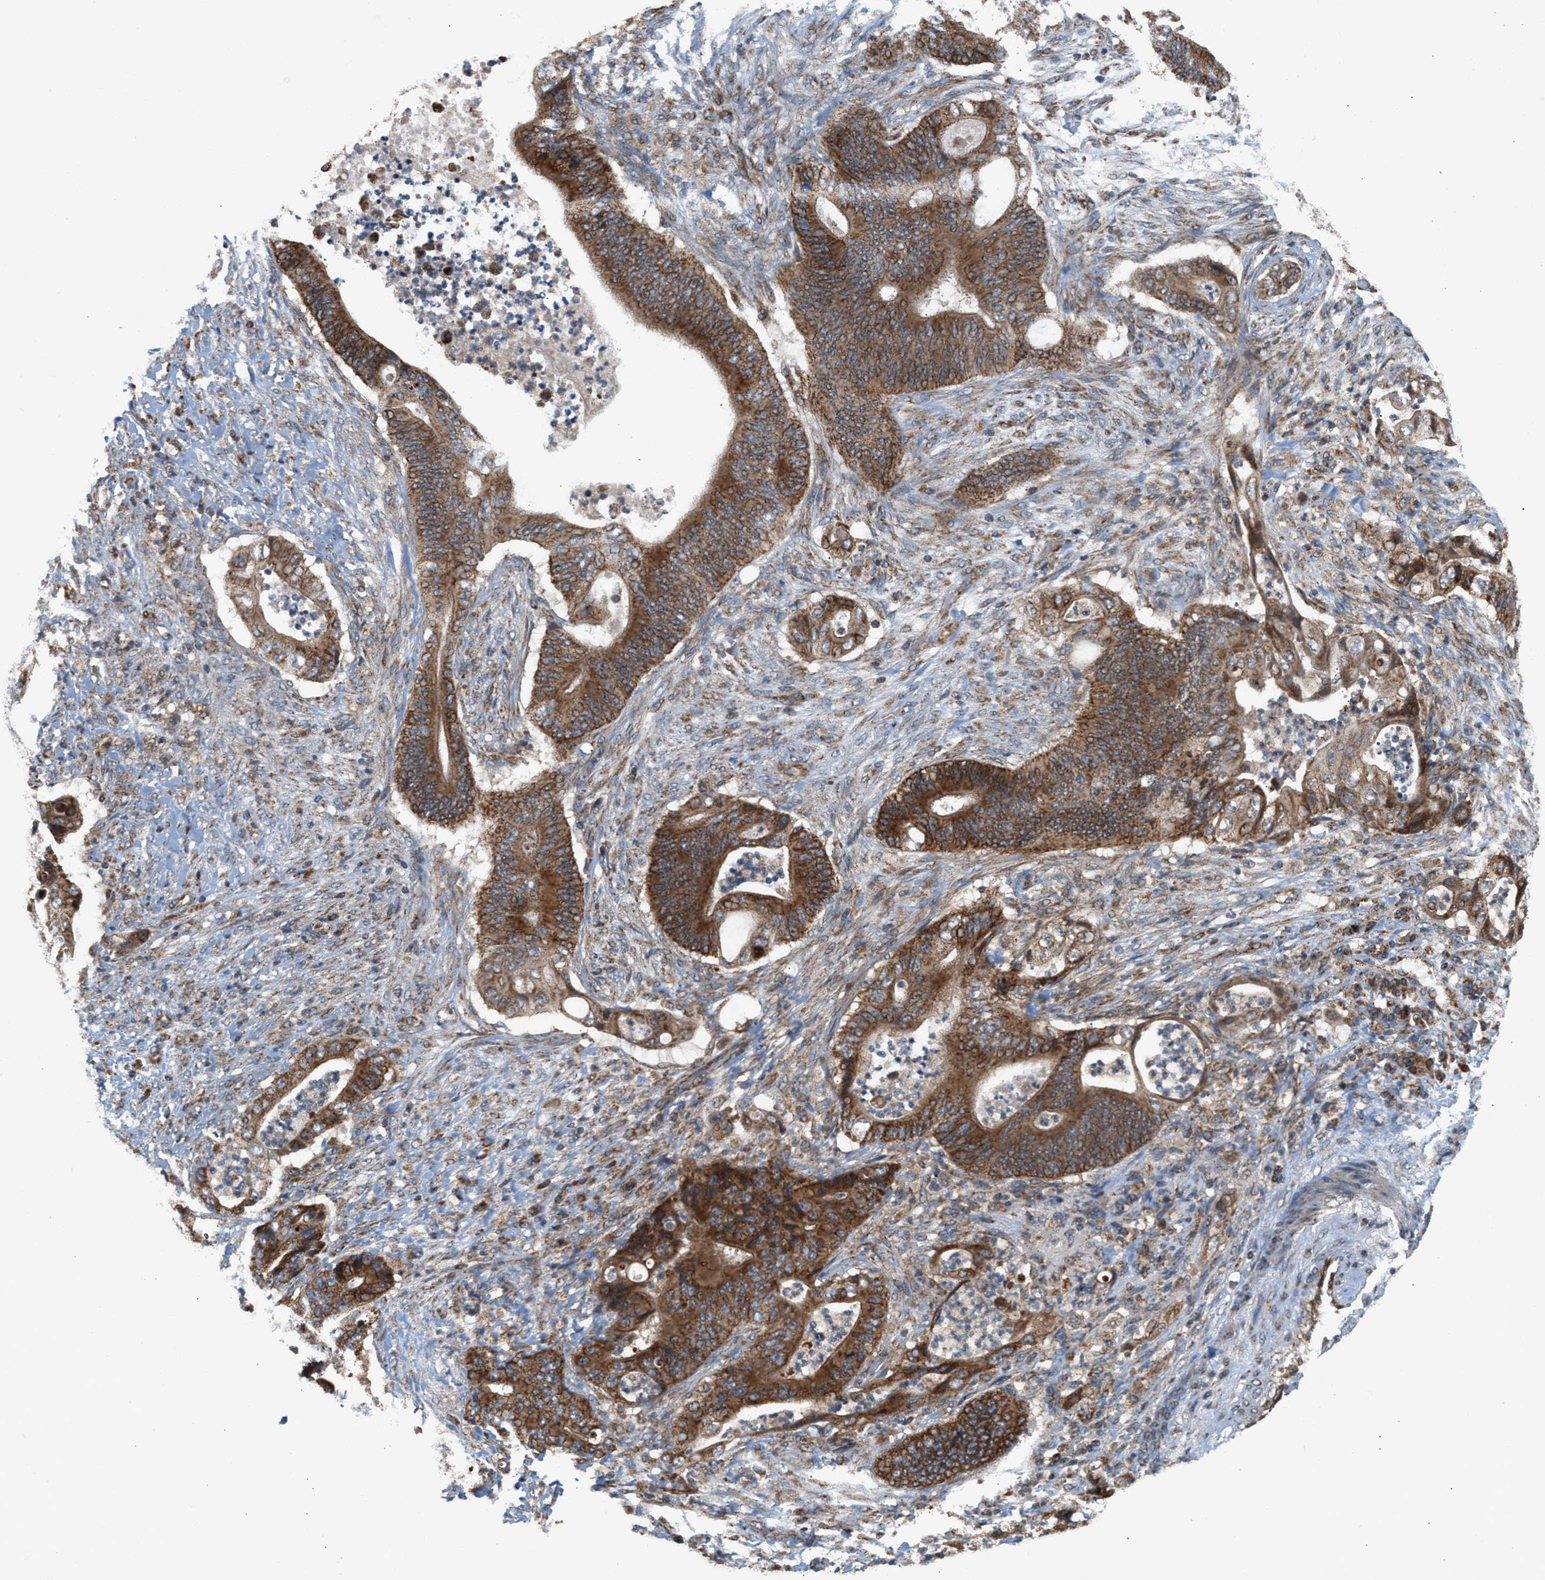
{"staining": {"intensity": "moderate", "quantity": ">75%", "location": "cytoplasmic/membranous"}, "tissue": "stomach cancer", "cell_type": "Tumor cells", "image_type": "cancer", "snomed": [{"axis": "morphology", "description": "Adenocarcinoma, NOS"}, {"axis": "topography", "description": "Stomach"}], "caption": "Immunohistochemistry (IHC) image of stomach adenocarcinoma stained for a protein (brown), which exhibits medium levels of moderate cytoplasmic/membranous expression in about >75% of tumor cells.", "gene": "SGSM2", "patient": {"sex": "female", "age": 73}}